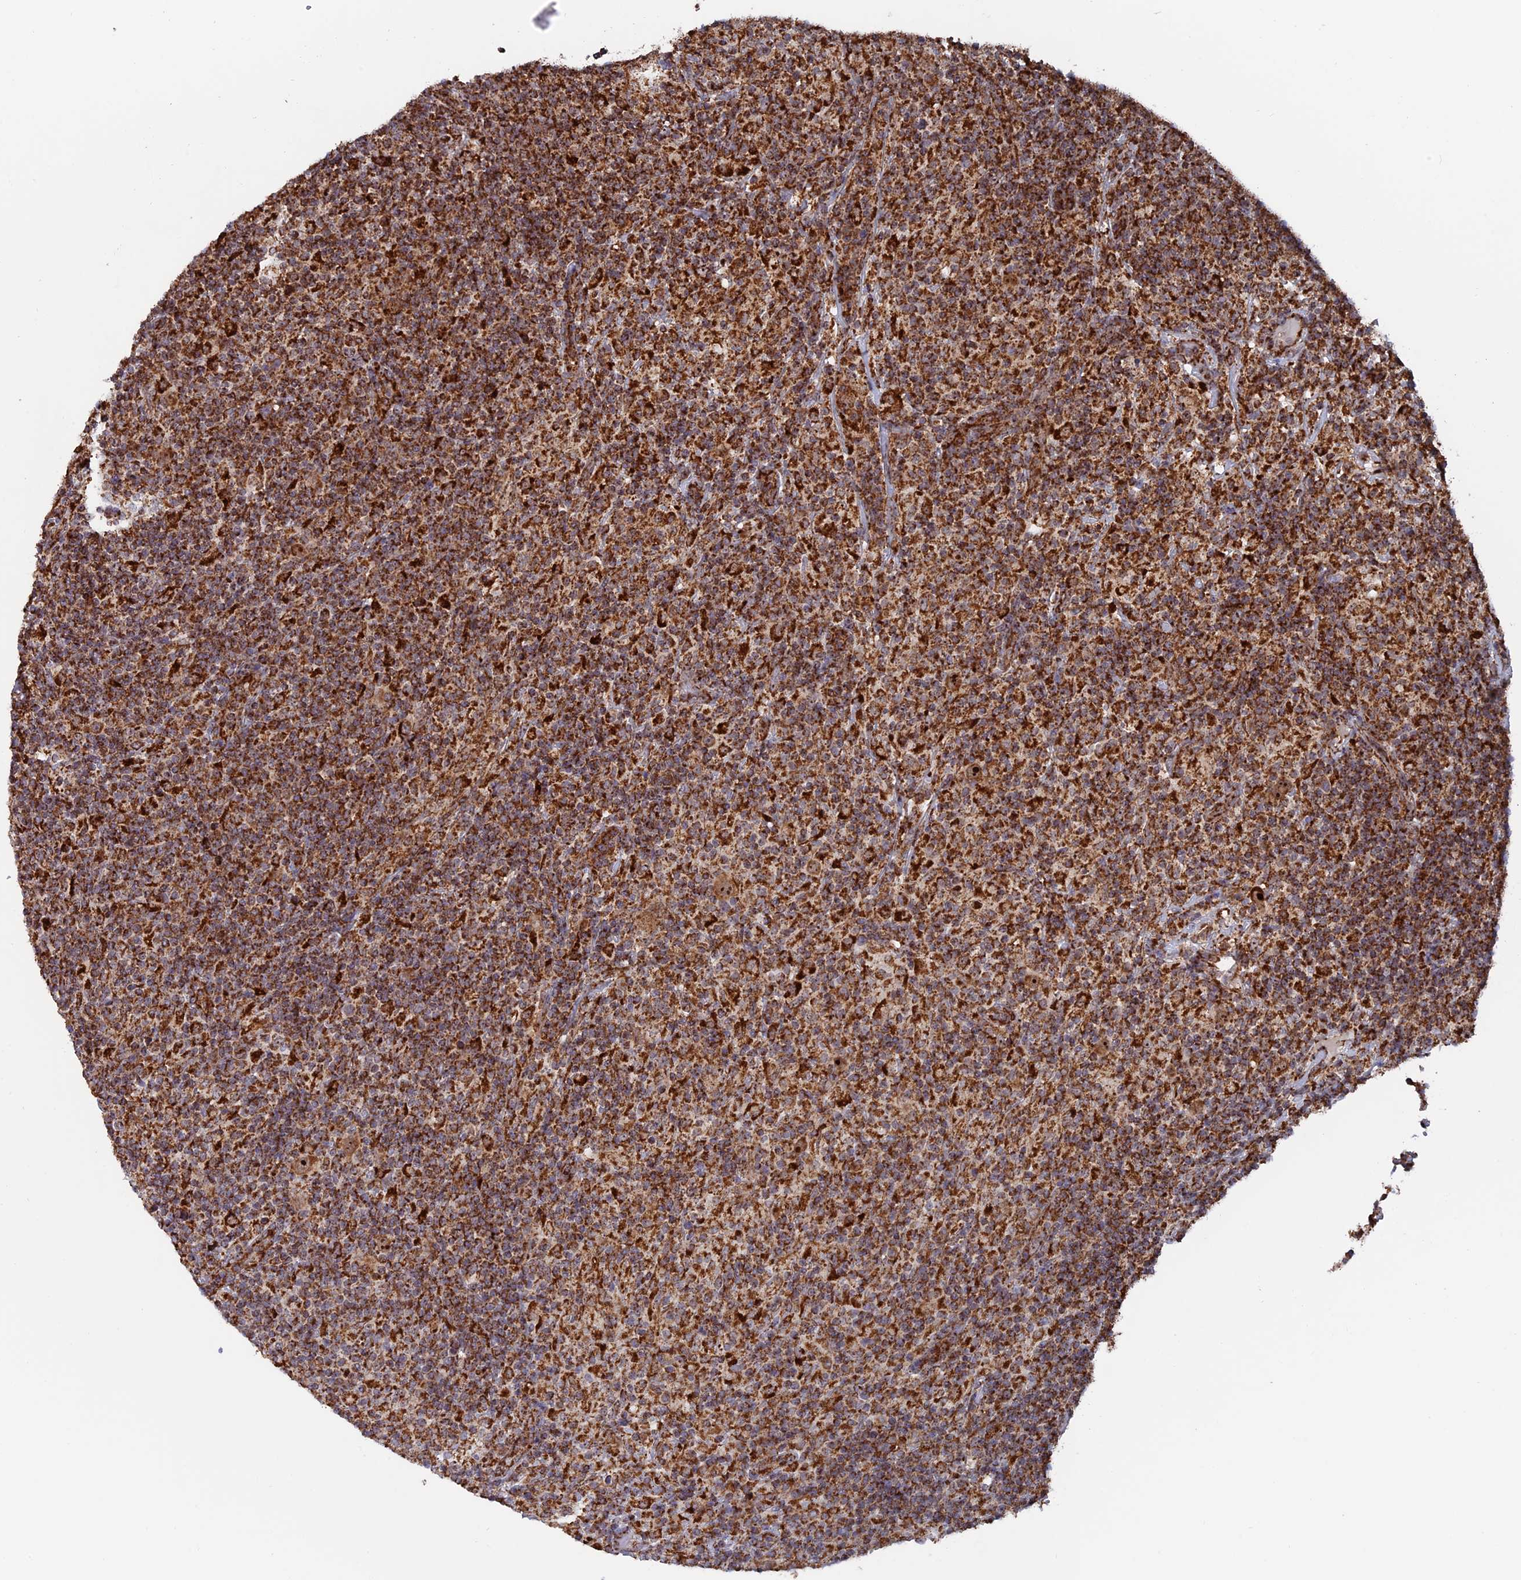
{"staining": {"intensity": "moderate", "quantity": ">75%", "location": "cytoplasmic/membranous,nuclear"}, "tissue": "lymphoma", "cell_type": "Tumor cells", "image_type": "cancer", "snomed": [{"axis": "morphology", "description": "Hodgkin's disease, NOS"}, {"axis": "topography", "description": "Lymph node"}], "caption": "About >75% of tumor cells in human lymphoma display moderate cytoplasmic/membranous and nuclear protein staining as visualized by brown immunohistochemical staining.", "gene": "DTYMK", "patient": {"sex": "male", "age": 70}}